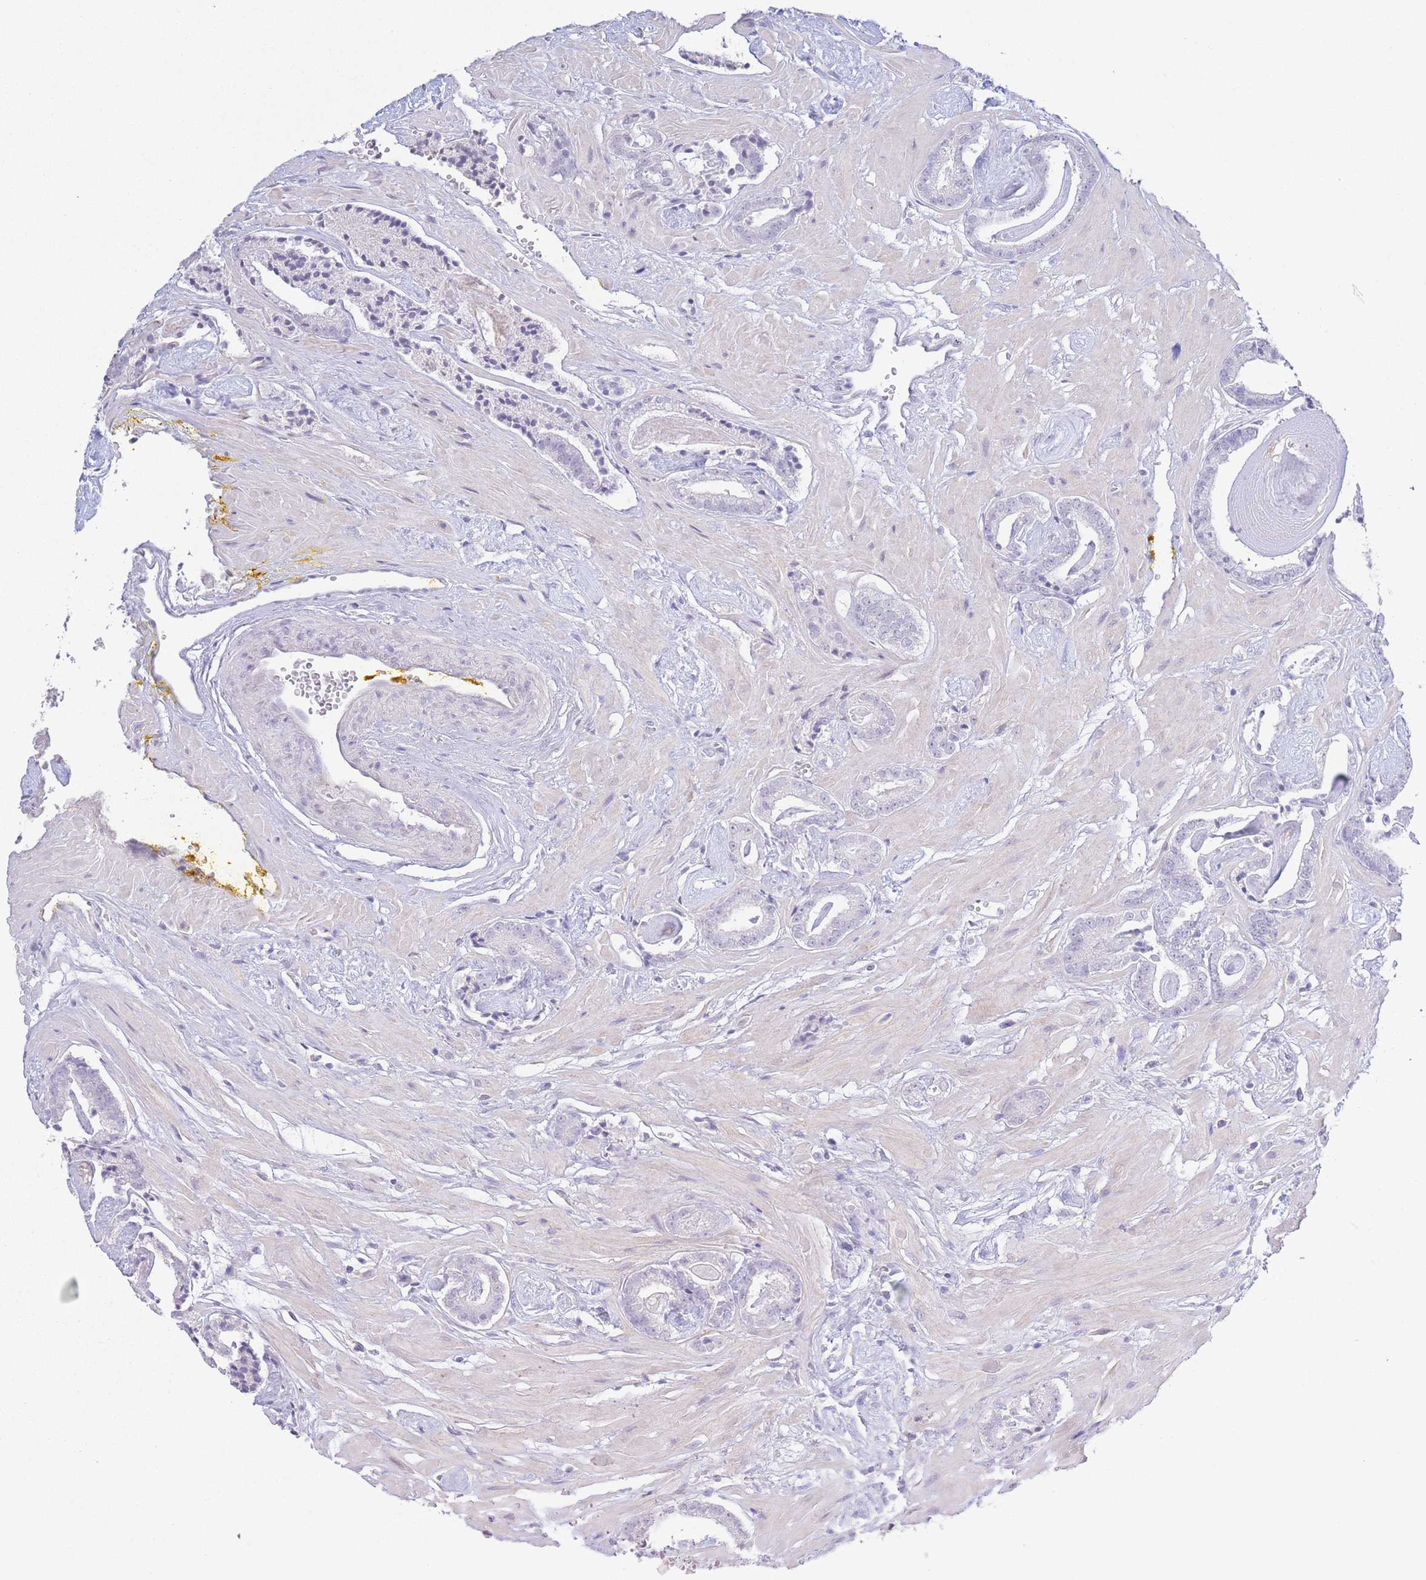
{"staining": {"intensity": "negative", "quantity": "none", "location": "none"}, "tissue": "prostate cancer", "cell_type": "Tumor cells", "image_type": "cancer", "snomed": [{"axis": "morphology", "description": "Adenocarcinoma, Low grade"}, {"axis": "topography", "description": "Prostate"}], "caption": "Histopathology image shows no significant protein expression in tumor cells of prostate cancer.", "gene": "PKLR", "patient": {"sex": "male", "age": 60}}